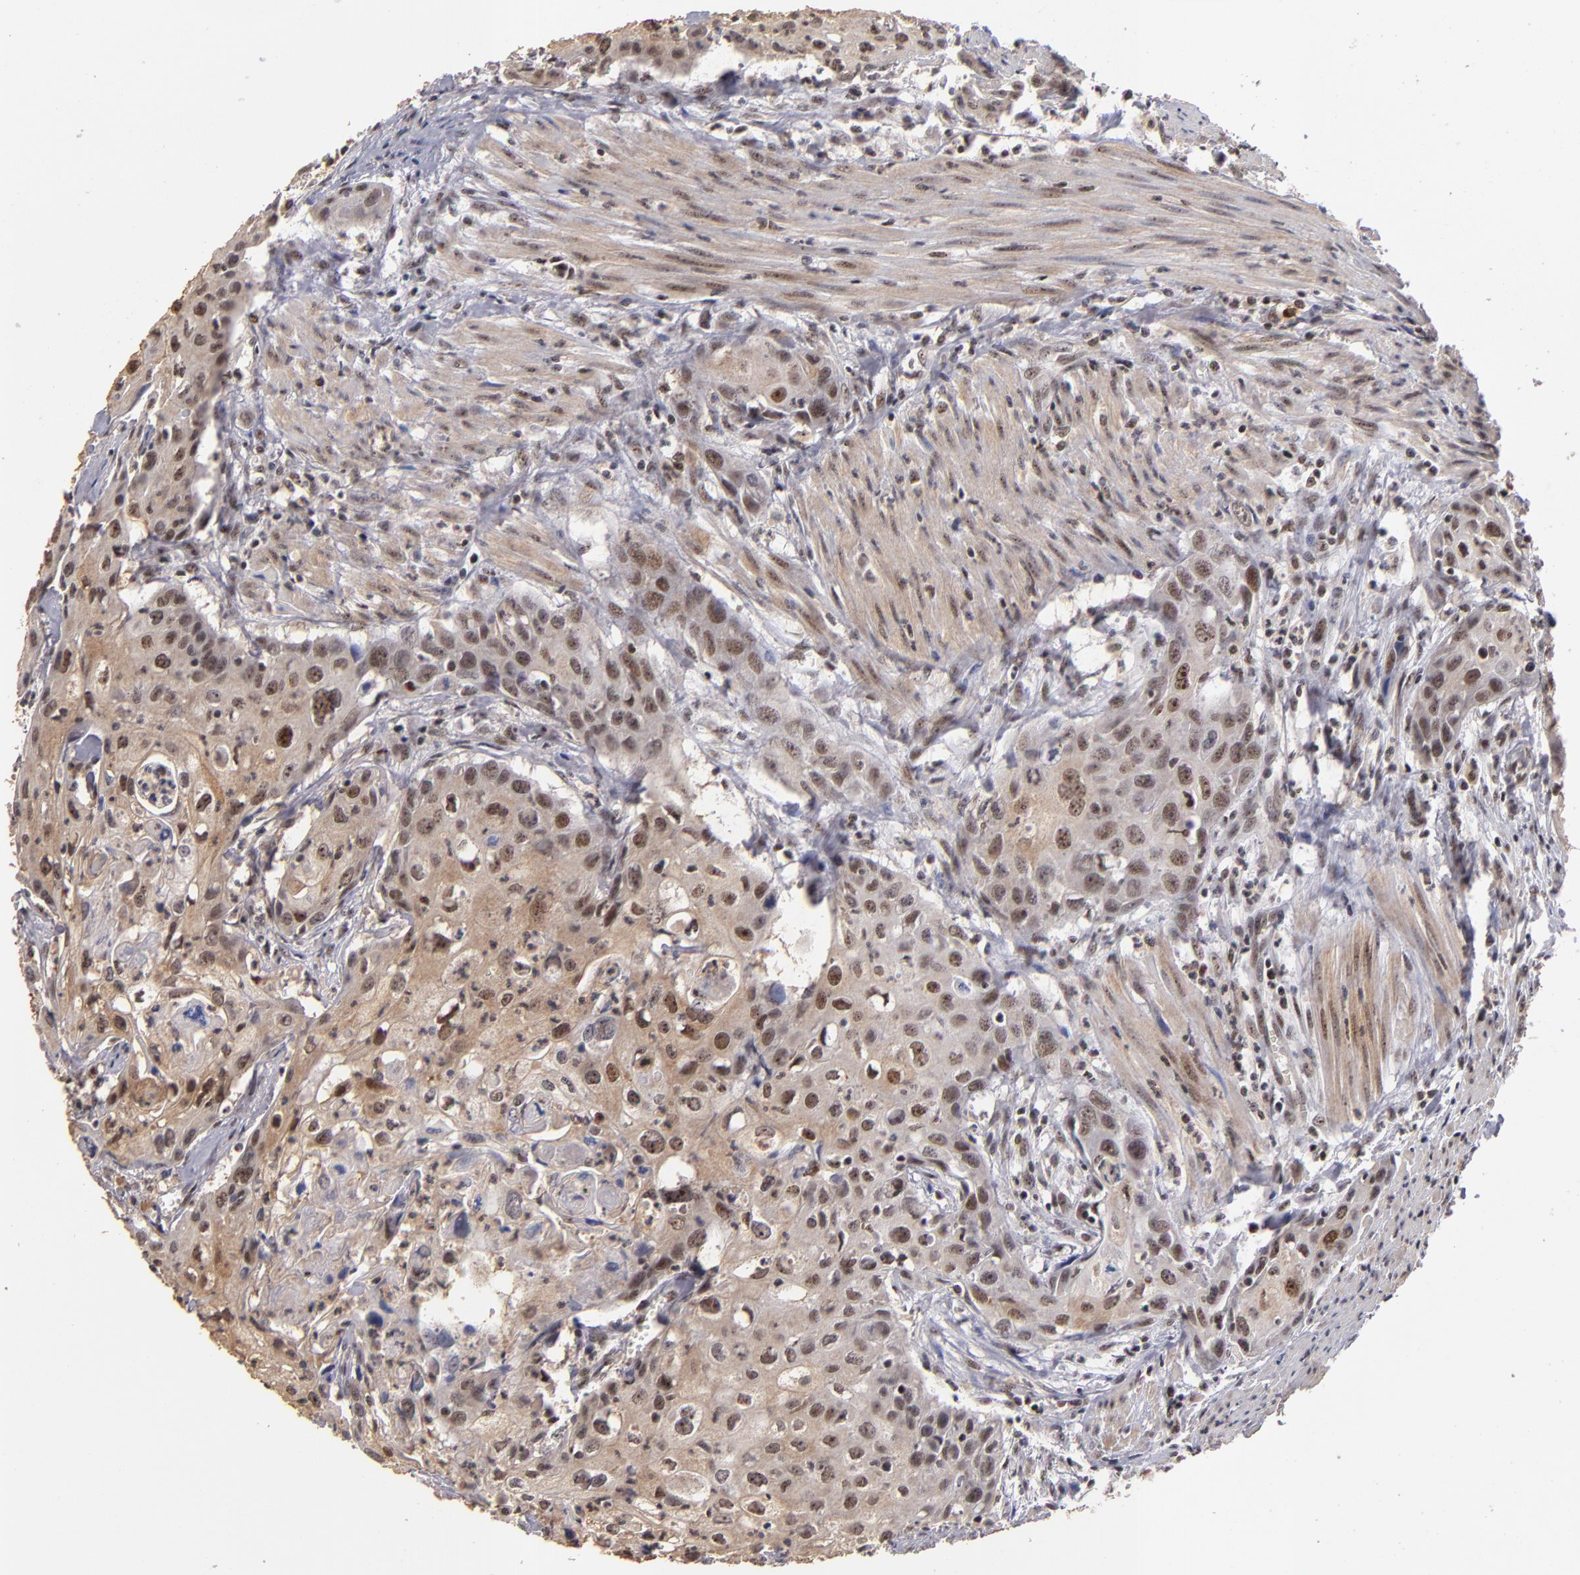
{"staining": {"intensity": "moderate", "quantity": ">75%", "location": "cytoplasmic/membranous,nuclear"}, "tissue": "urothelial cancer", "cell_type": "Tumor cells", "image_type": "cancer", "snomed": [{"axis": "morphology", "description": "Urothelial carcinoma, High grade"}, {"axis": "topography", "description": "Urinary bladder"}], "caption": "Immunohistochemical staining of high-grade urothelial carcinoma shows medium levels of moderate cytoplasmic/membranous and nuclear protein positivity in about >75% of tumor cells.", "gene": "PCNX4", "patient": {"sex": "male", "age": 54}}